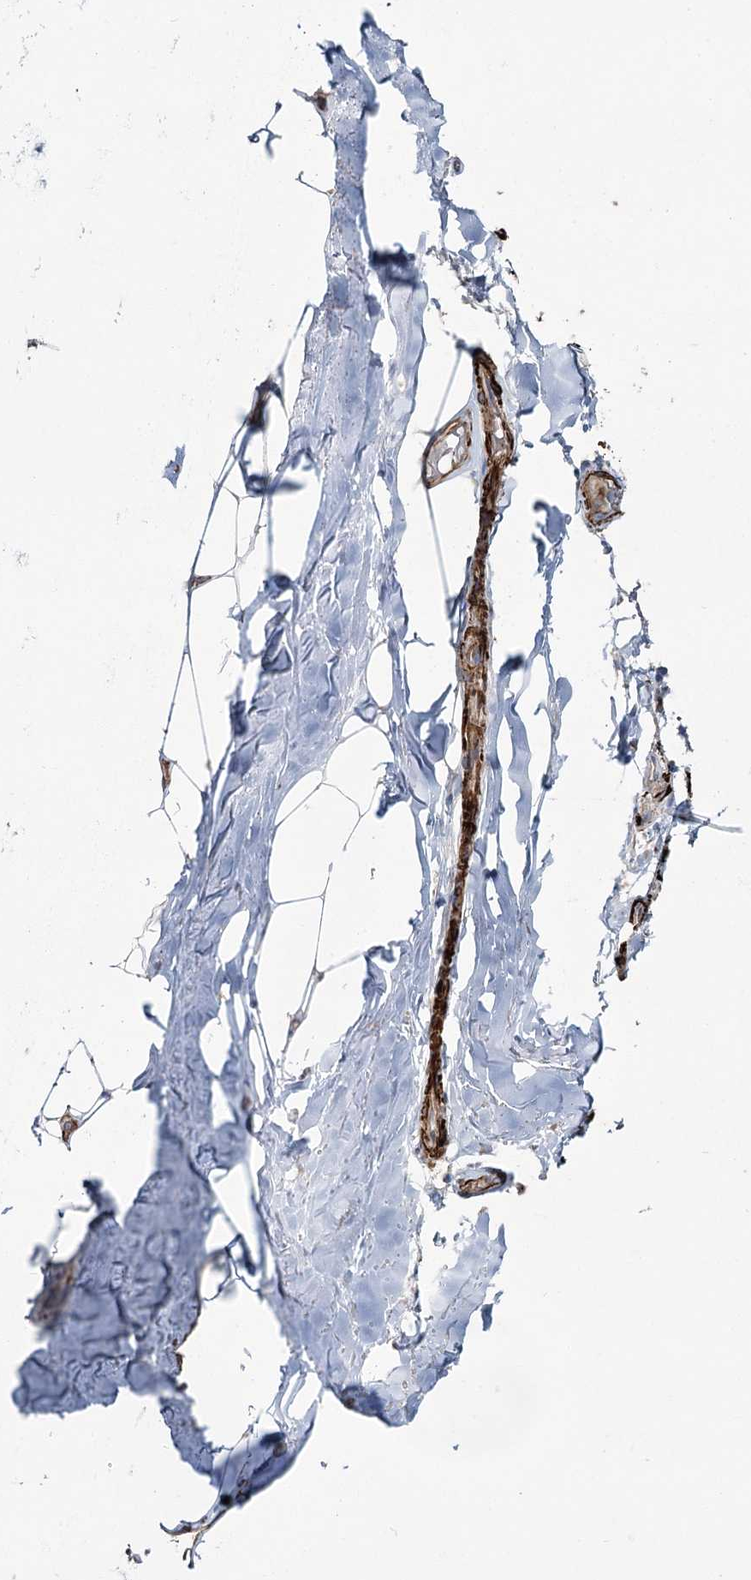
{"staining": {"intensity": "moderate", "quantity": "25%-75%", "location": "cytoplasmic/membranous"}, "tissue": "adipose tissue", "cell_type": "Adipocytes", "image_type": "normal", "snomed": [{"axis": "morphology", "description": "Normal tissue, NOS"}, {"axis": "topography", "description": "Lymph node"}, {"axis": "topography", "description": "Bronchus"}], "caption": "Immunohistochemistry (DAB) staining of normal adipose tissue reveals moderate cytoplasmic/membranous protein staining in approximately 25%-75% of adipocytes.", "gene": "SUMF1", "patient": {"sex": "male", "age": 63}}